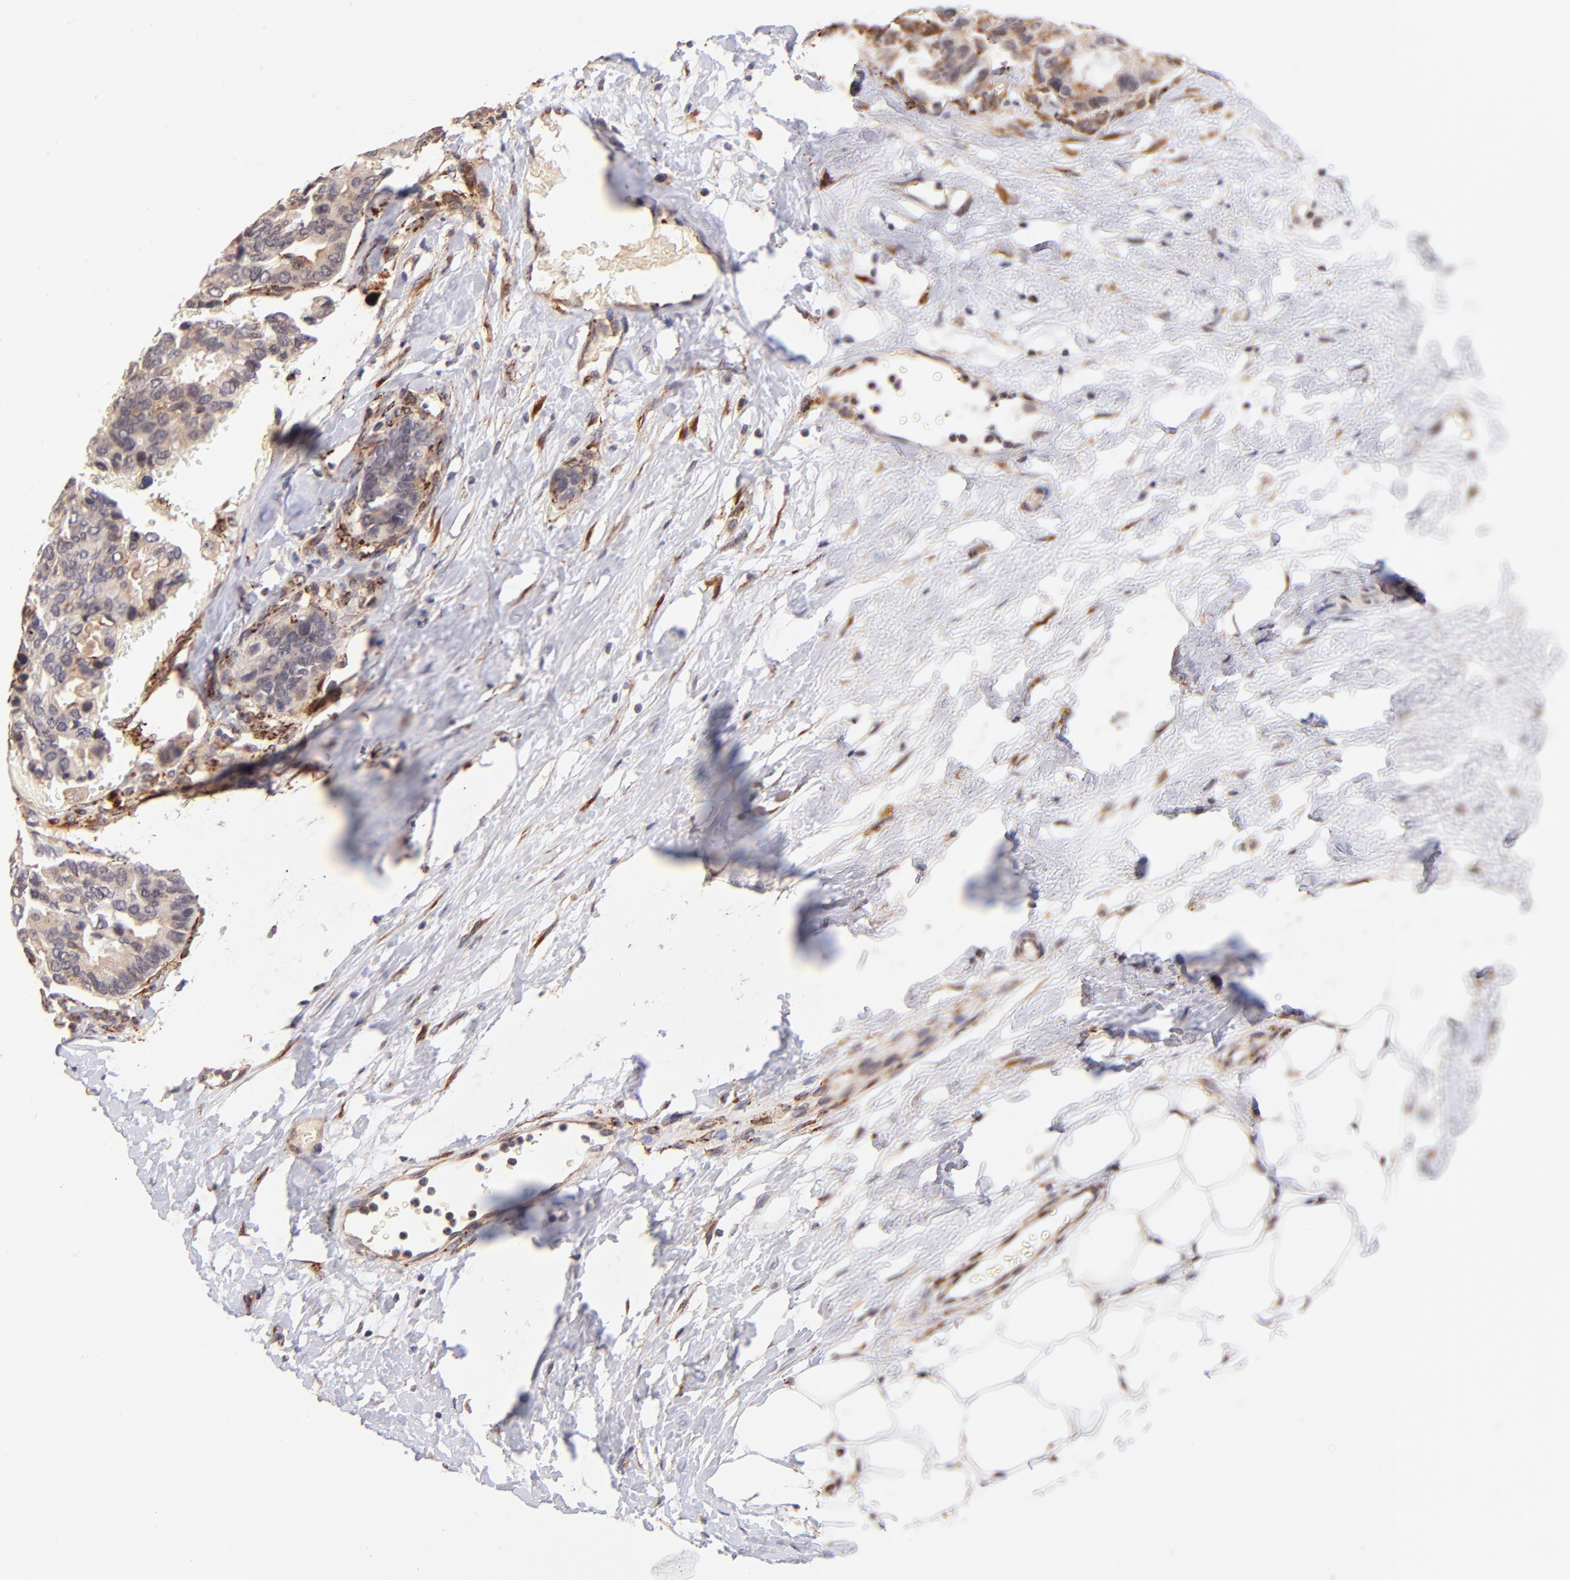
{"staining": {"intensity": "weak", "quantity": "25%-75%", "location": "cytoplasmic/membranous"}, "tissue": "breast cancer", "cell_type": "Tumor cells", "image_type": "cancer", "snomed": [{"axis": "morphology", "description": "Duct carcinoma"}, {"axis": "topography", "description": "Breast"}], "caption": "A brown stain labels weak cytoplasmic/membranous expression of a protein in human breast cancer tumor cells. The staining was performed using DAB, with brown indicating positive protein expression. Nuclei are stained blue with hematoxylin.", "gene": "SPARC", "patient": {"sex": "female", "age": 69}}